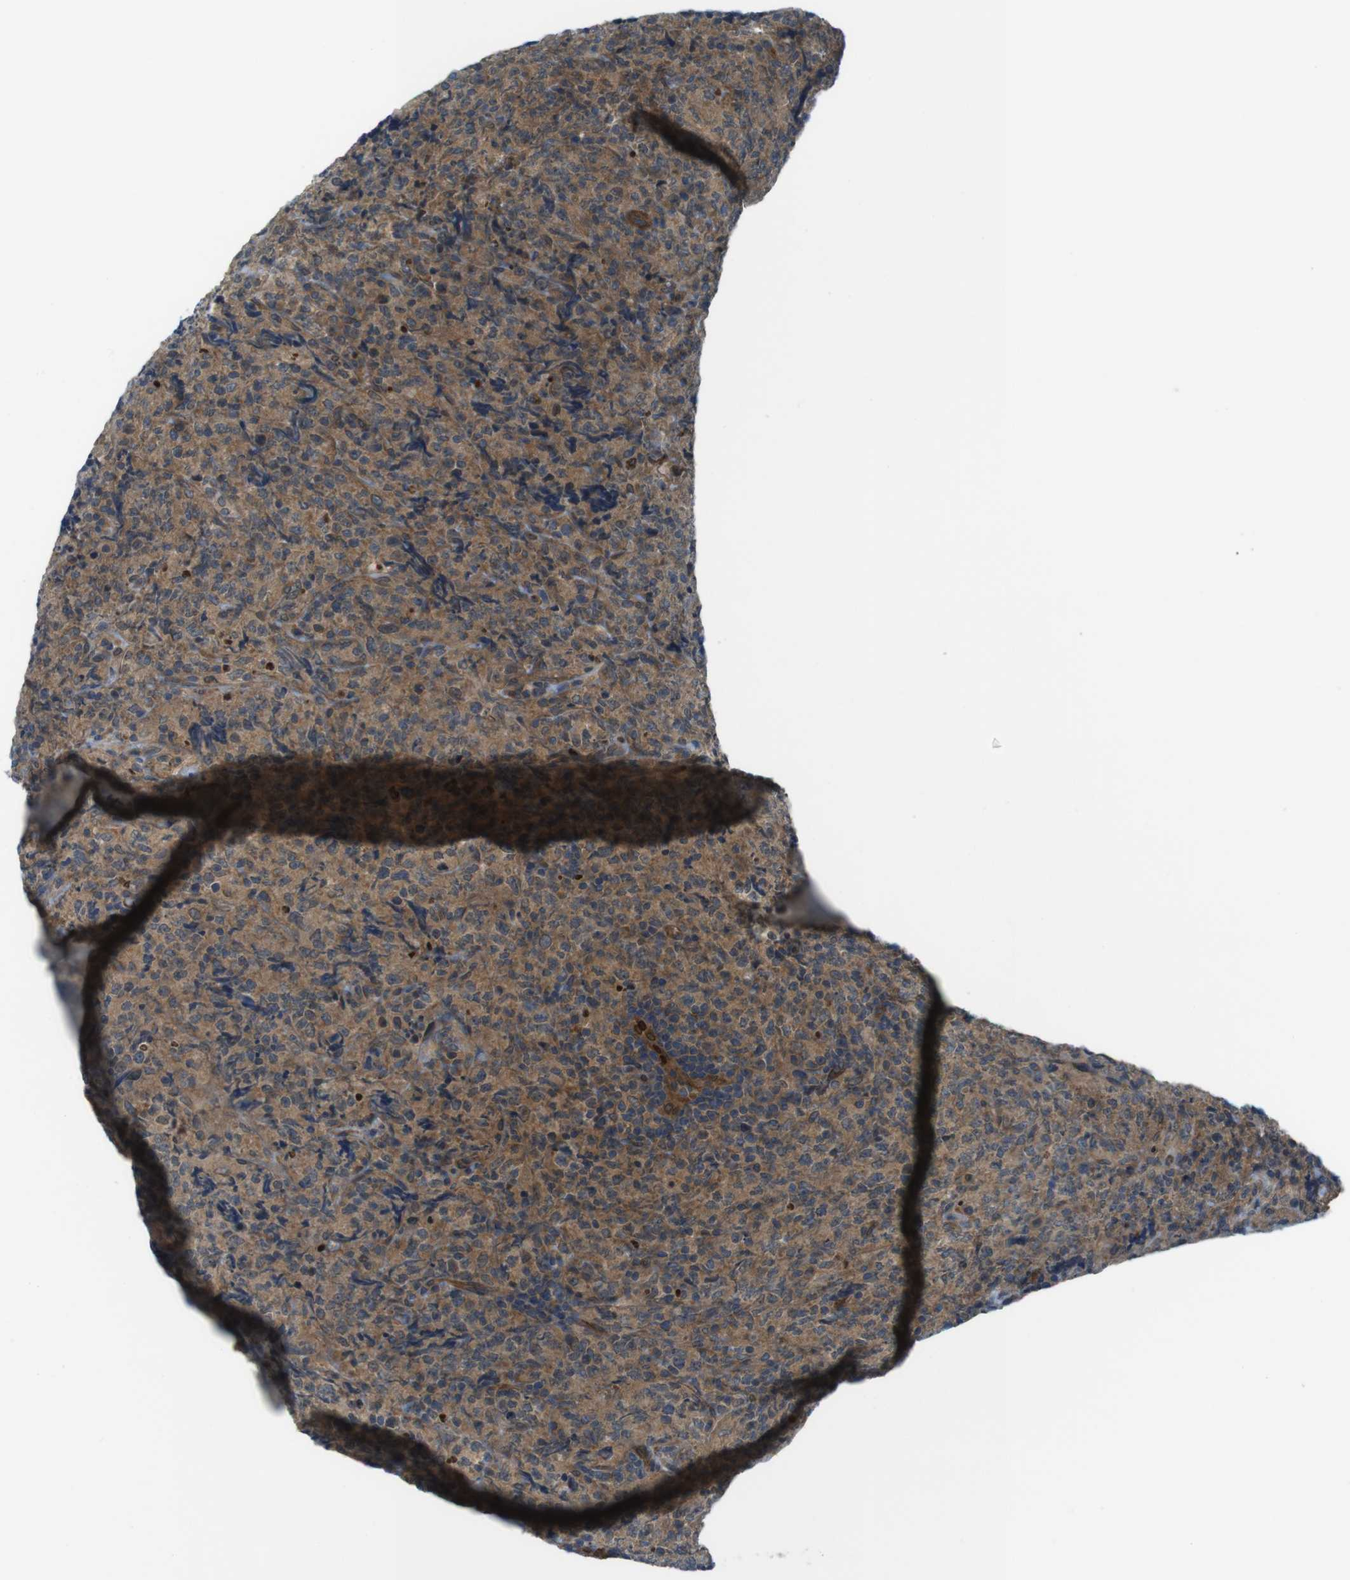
{"staining": {"intensity": "moderate", "quantity": ">75%", "location": "cytoplasmic/membranous"}, "tissue": "lymphoma", "cell_type": "Tumor cells", "image_type": "cancer", "snomed": [{"axis": "morphology", "description": "Malignant lymphoma, non-Hodgkin's type, High grade"}, {"axis": "topography", "description": "Tonsil"}], "caption": "The photomicrograph shows a brown stain indicating the presence of a protein in the cytoplasmic/membranous of tumor cells in lymphoma.", "gene": "TSC1", "patient": {"sex": "female", "age": 36}}